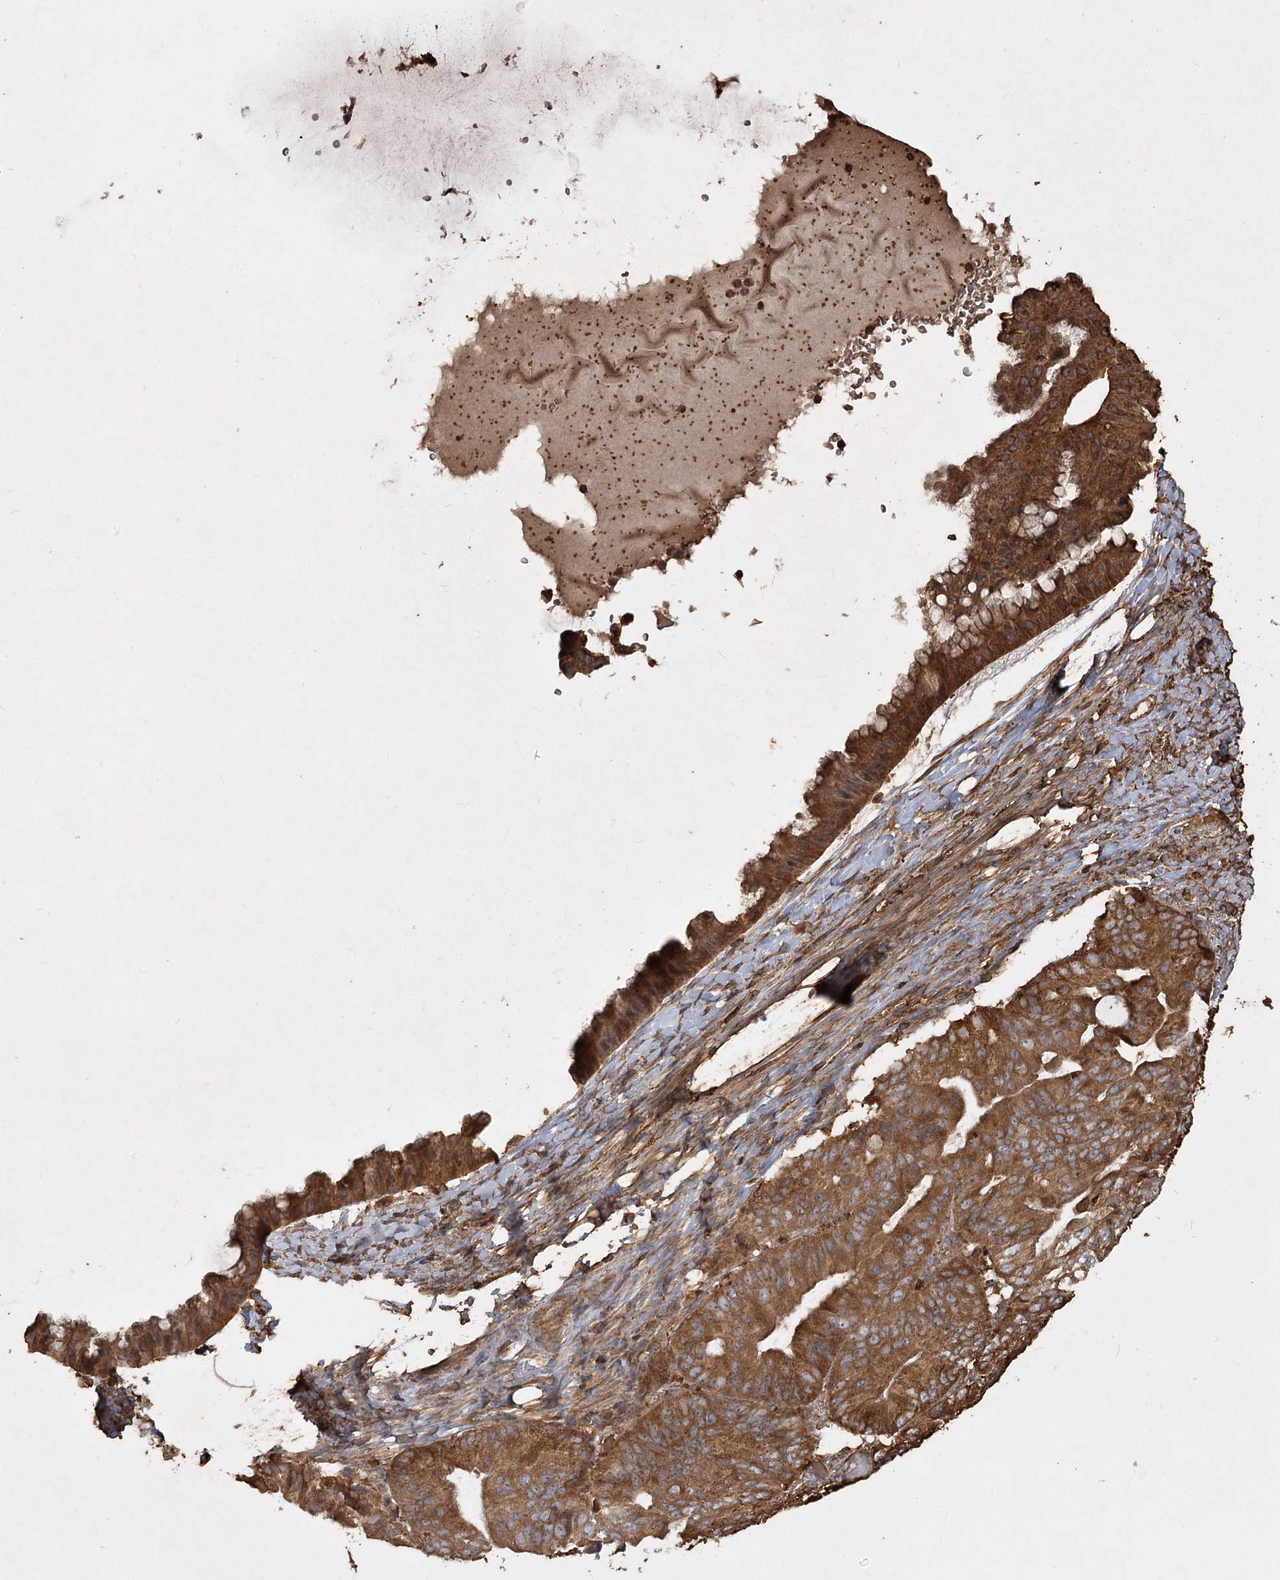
{"staining": {"intensity": "strong", "quantity": ">75%", "location": "cytoplasmic/membranous"}, "tissue": "ovarian cancer", "cell_type": "Tumor cells", "image_type": "cancer", "snomed": [{"axis": "morphology", "description": "Cystadenocarcinoma, mucinous, NOS"}, {"axis": "topography", "description": "Ovary"}], "caption": "A brown stain highlights strong cytoplasmic/membranous expression of a protein in ovarian mucinous cystadenocarcinoma tumor cells.", "gene": "PIK3C2A", "patient": {"sex": "female", "age": 61}}